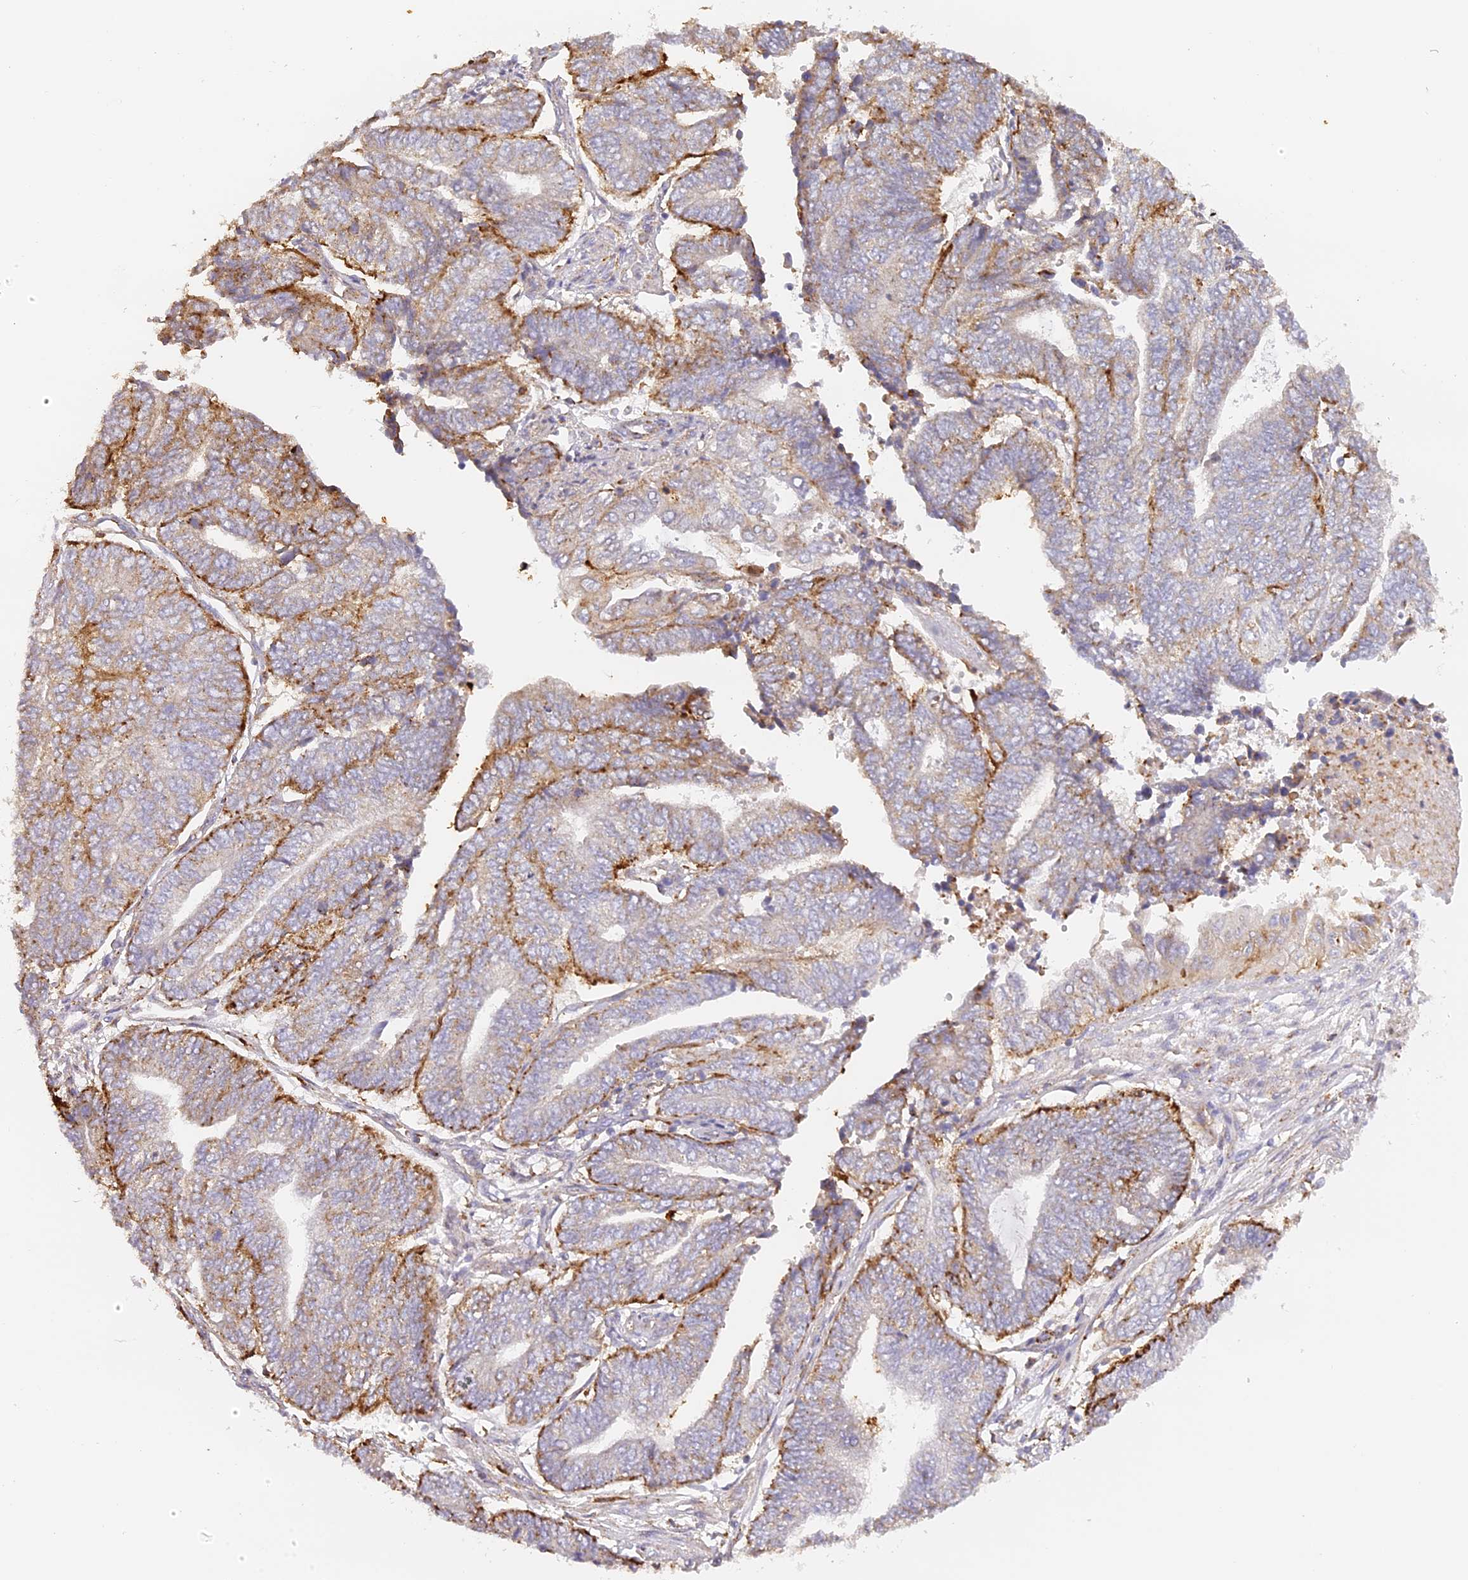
{"staining": {"intensity": "moderate", "quantity": "25%-75%", "location": "cytoplasmic/membranous"}, "tissue": "endometrial cancer", "cell_type": "Tumor cells", "image_type": "cancer", "snomed": [{"axis": "morphology", "description": "Adenocarcinoma, NOS"}, {"axis": "topography", "description": "Uterus"}, {"axis": "topography", "description": "Endometrium"}], "caption": "There is medium levels of moderate cytoplasmic/membranous staining in tumor cells of endometrial cancer (adenocarcinoma), as demonstrated by immunohistochemical staining (brown color).", "gene": "LAMP2", "patient": {"sex": "female", "age": 70}}